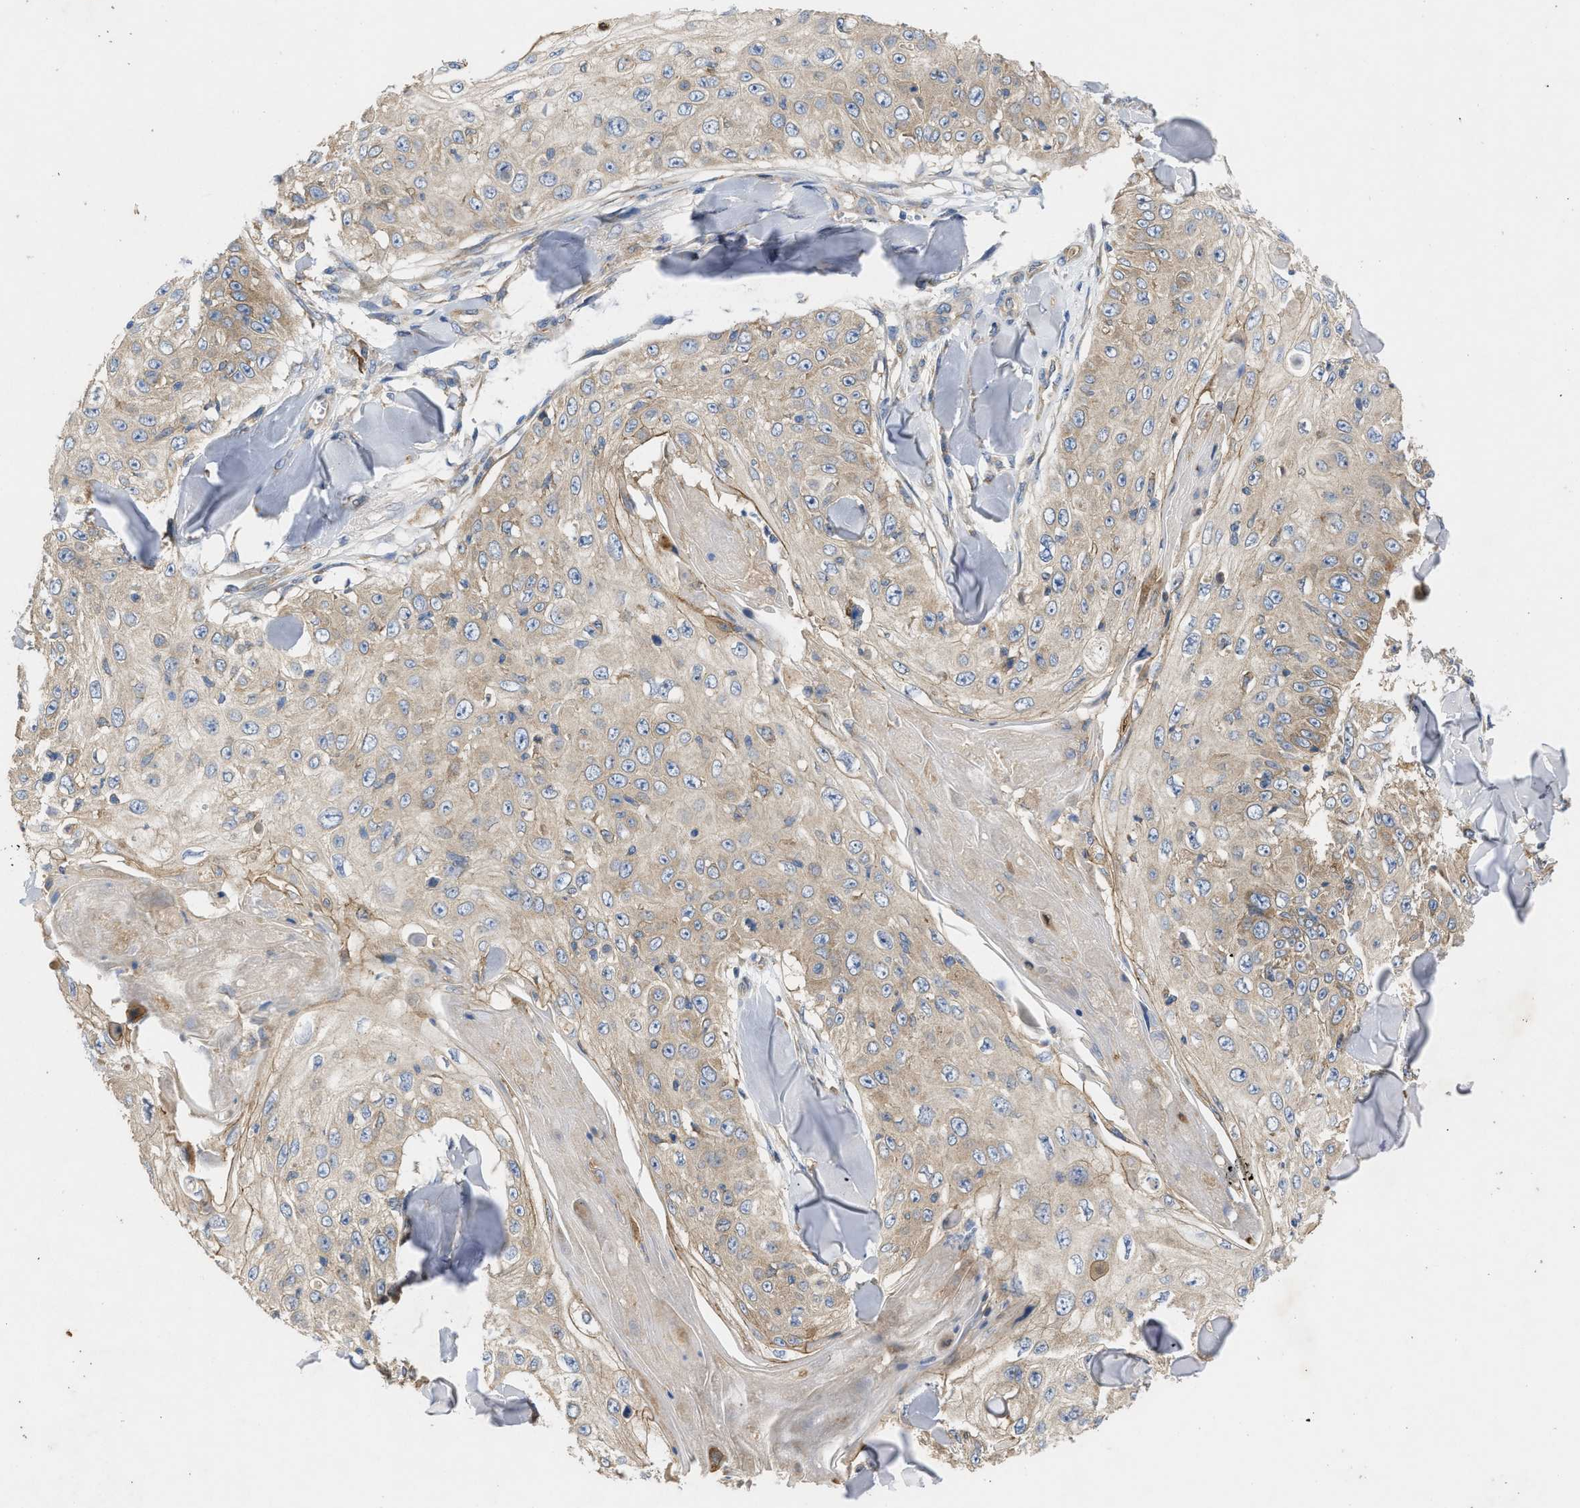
{"staining": {"intensity": "weak", "quantity": ">75%", "location": "cytoplasmic/membranous"}, "tissue": "skin cancer", "cell_type": "Tumor cells", "image_type": "cancer", "snomed": [{"axis": "morphology", "description": "Squamous cell carcinoma, NOS"}, {"axis": "topography", "description": "Skin"}], "caption": "Immunohistochemistry staining of skin squamous cell carcinoma, which displays low levels of weak cytoplasmic/membranous staining in about >75% of tumor cells indicating weak cytoplasmic/membranous protein expression. The staining was performed using DAB (brown) for protein detection and nuclei were counterstained in hematoxylin (blue).", "gene": "TMEM131", "patient": {"sex": "male", "age": 86}}